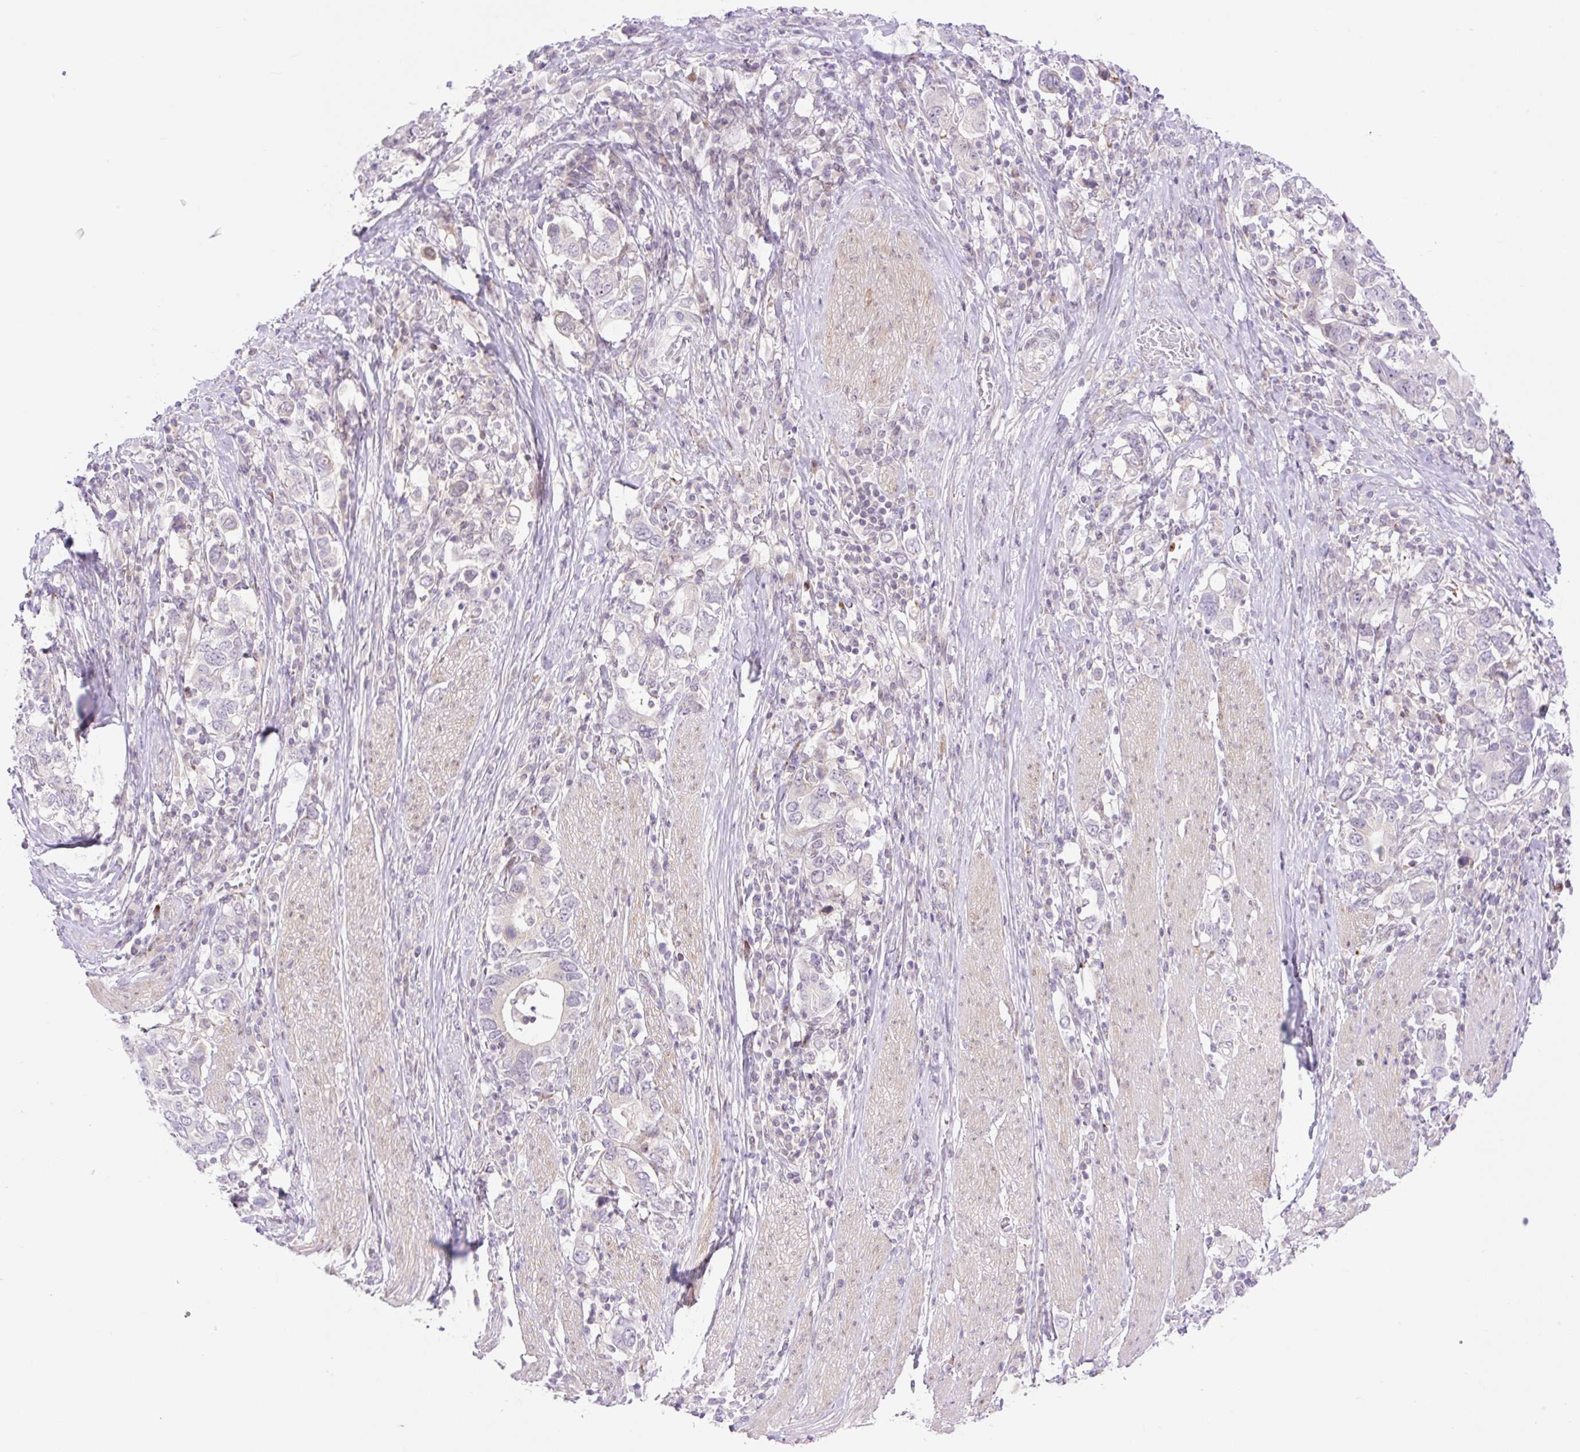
{"staining": {"intensity": "negative", "quantity": "none", "location": "none"}, "tissue": "stomach cancer", "cell_type": "Tumor cells", "image_type": "cancer", "snomed": [{"axis": "morphology", "description": "Adenocarcinoma, NOS"}, {"axis": "topography", "description": "Stomach, upper"}, {"axis": "topography", "description": "Stomach"}], "caption": "Immunohistochemistry (IHC) of stomach cancer exhibits no staining in tumor cells.", "gene": "ZFP41", "patient": {"sex": "male", "age": 62}}